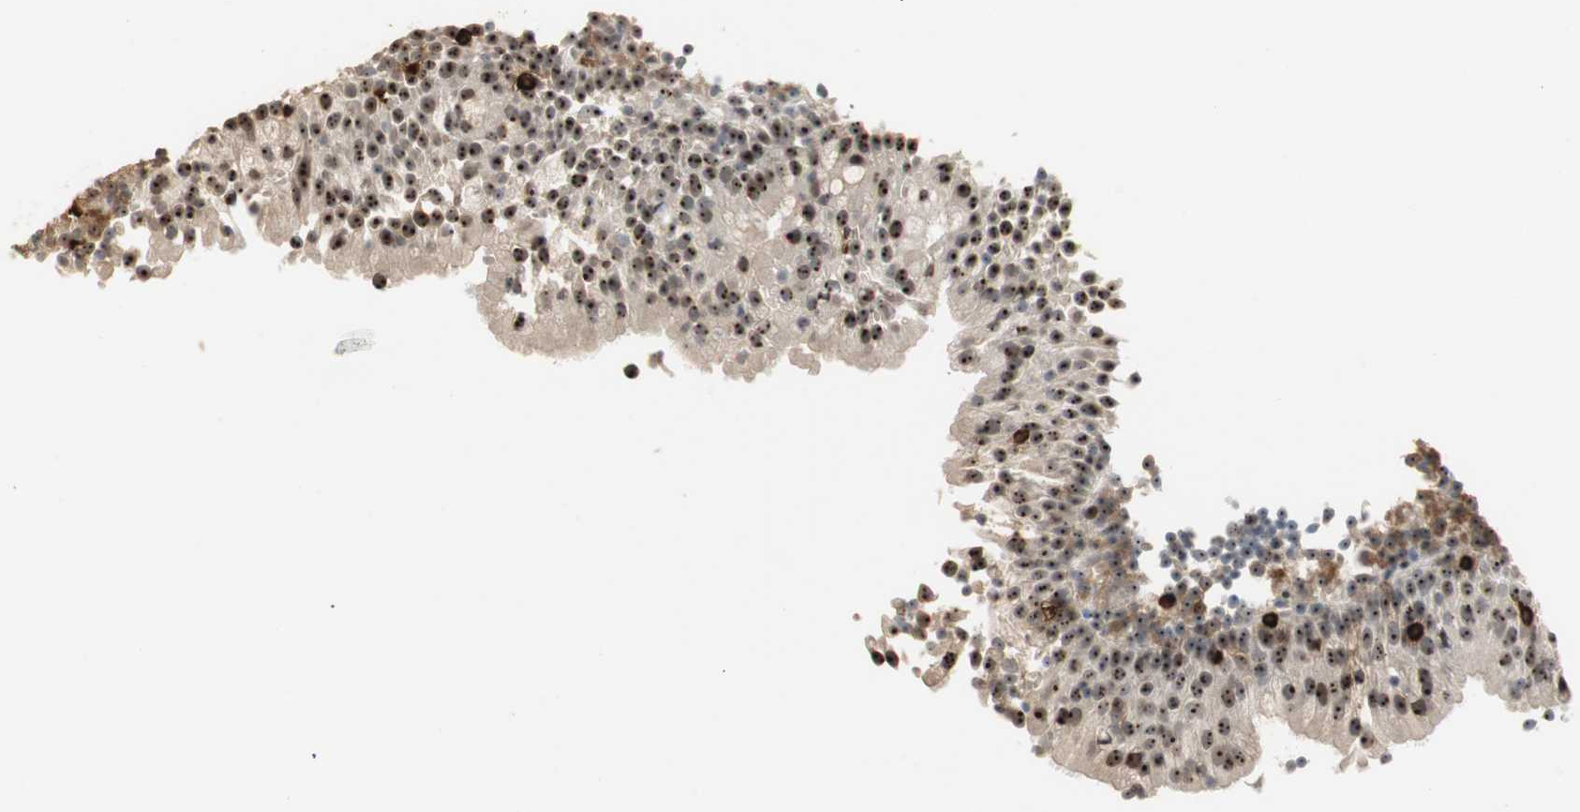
{"staining": {"intensity": "moderate", "quantity": "25%-75%", "location": "nuclear"}, "tissue": "tonsil", "cell_type": "Germinal center cells", "image_type": "normal", "snomed": [{"axis": "morphology", "description": "Normal tissue, NOS"}, {"axis": "topography", "description": "Tonsil"}], "caption": "Immunohistochemistry histopathology image of normal human tonsil stained for a protein (brown), which displays medium levels of moderate nuclear positivity in approximately 25%-75% of germinal center cells.", "gene": "ETV4", "patient": {"sex": "female", "age": 40}}